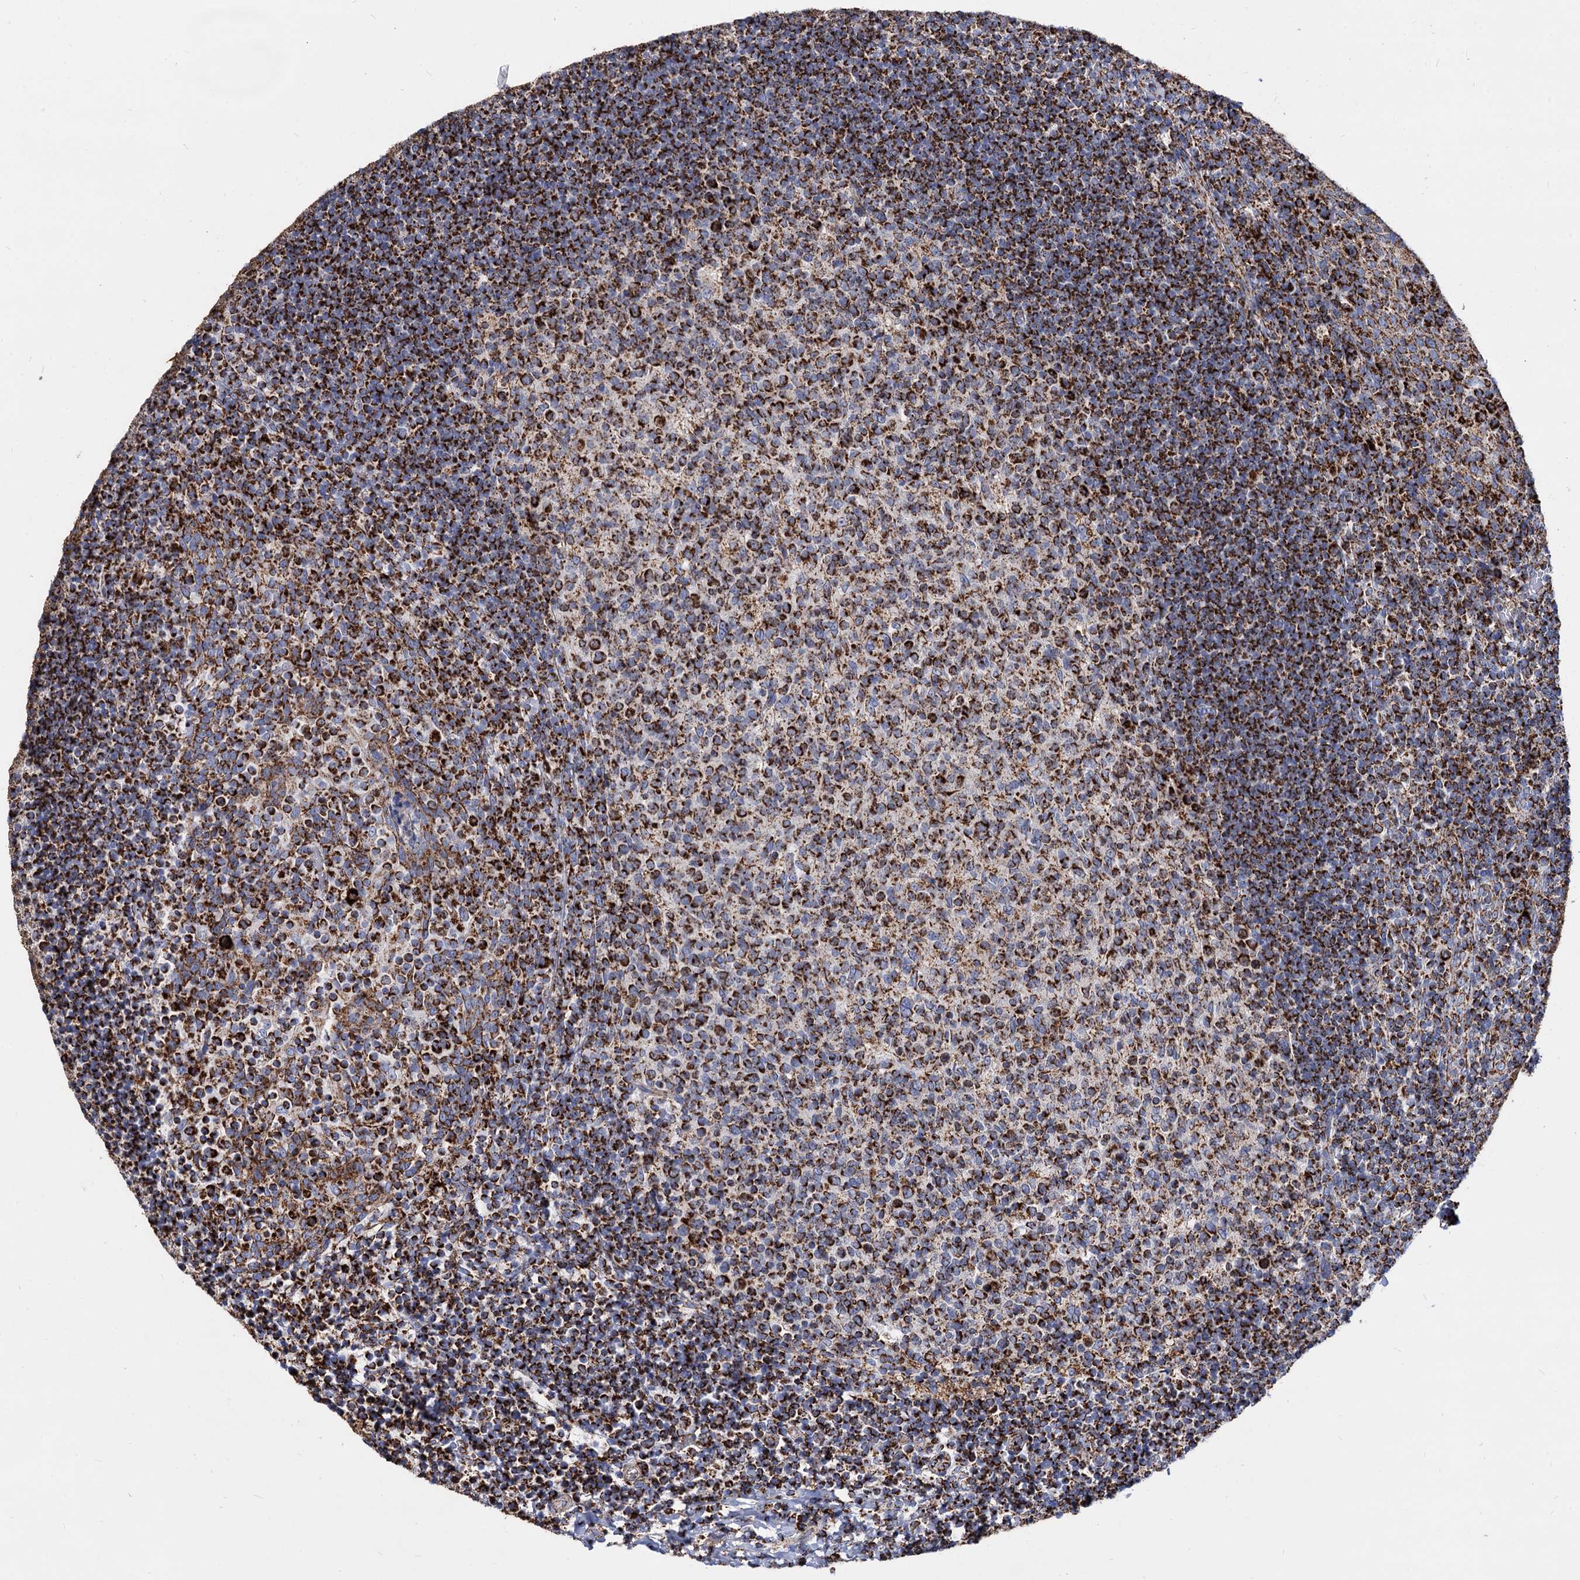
{"staining": {"intensity": "strong", "quantity": ">75%", "location": "cytoplasmic/membranous"}, "tissue": "tonsil", "cell_type": "Germinal center cells", "image_type": "normal", "snomed": [{"axis": "morphology", "description": "Normal tissue, NOS"}, {"axis": "topography", "description": "Tonsil"}], "caption": "Immunohistochemical staining of normal tonsil displays >75% levels of strong cytoplasmic/membranous protein positivity in about >75% of germinal center cells. Using DAB (3,3'-diaminobenzidine) (brown) and hematoxylin (blue) stains, captured at high magnification using brightfield microscopy.", "gene": "TIMM10", "patient": {"sex": "female", "age": 10}}